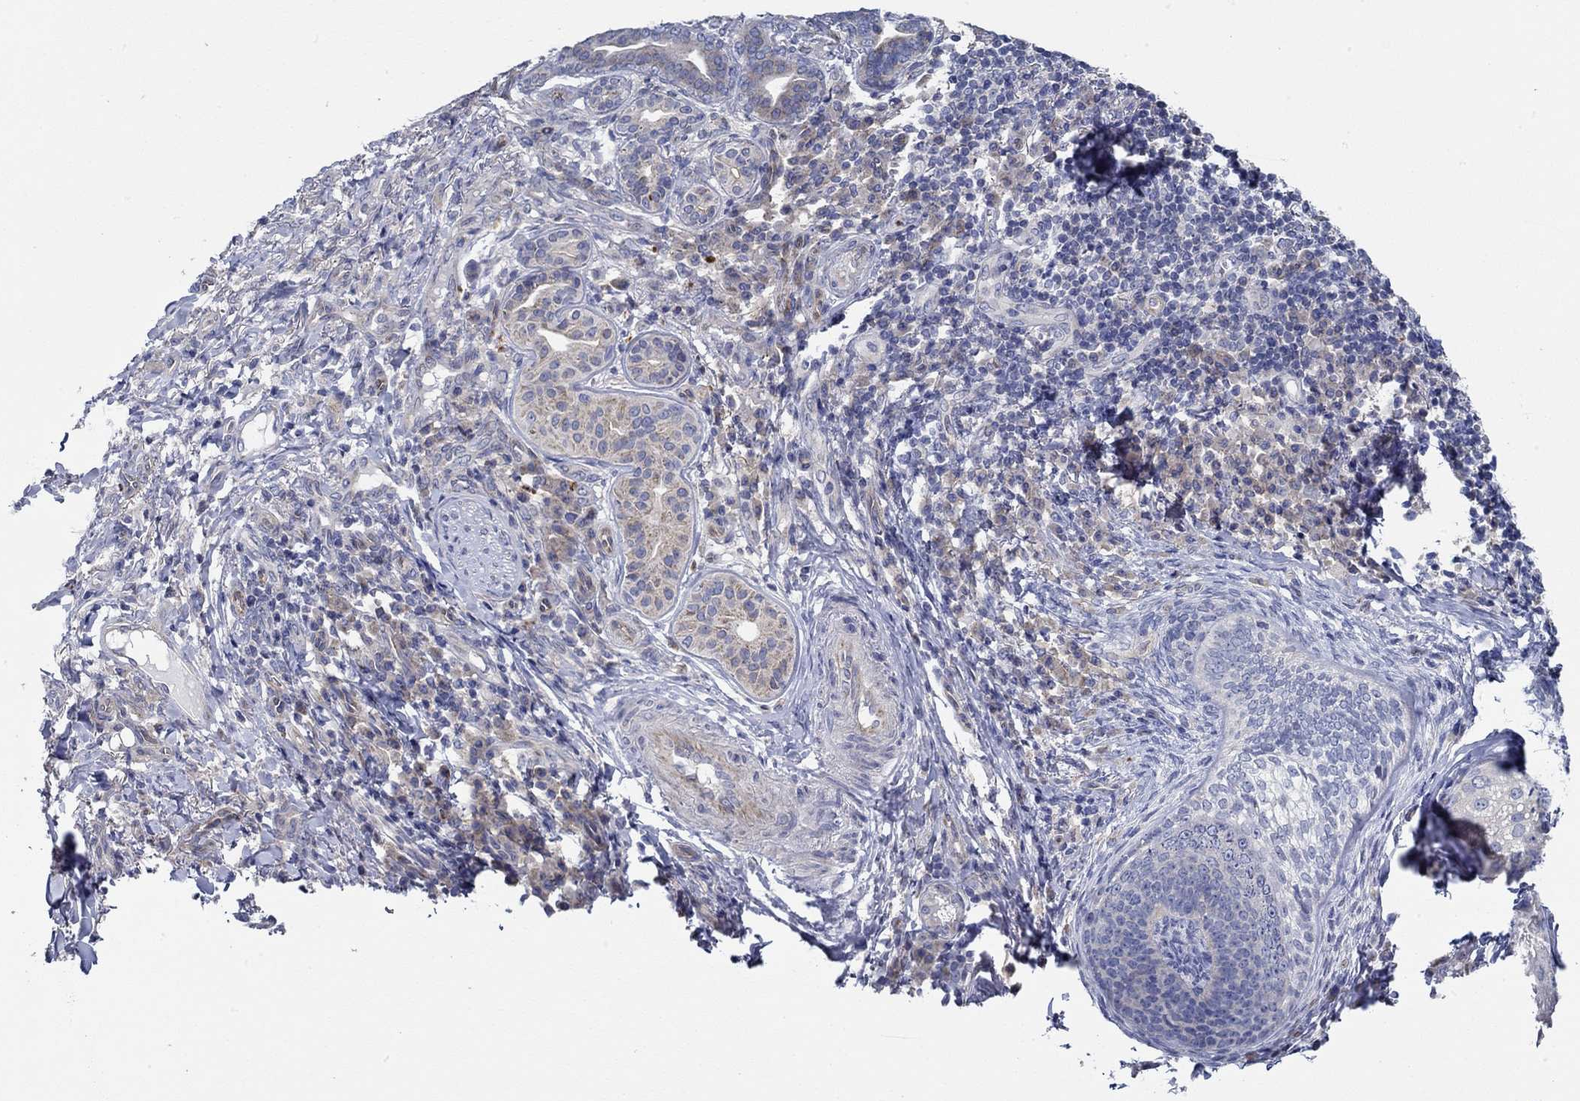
{"staining": {"intensity": "negative", "quantity": "none", "location": "none"}, "tissue": "skin cancer", "cell_type": "Tumor cells", "image_type": "cancer", "snomed": [{"axis": "morphology", "description": "Basal cell carcinoma"}, {"axis": "topography", "description": "Skin"}], "caption": "High power microscopy histopathology image of an immunohistochemistry (IHC) micrograph of basal cell carcinoma (skin), revealing no significant expression in tumor cells. The staining is performed using DAB (3,3'-diaminobenzidine) brown chromogen with nuclei counter-stained in using hematoxylin.", "gene": "CFAP61", "patient": {"sex": "female", "age": 69}}